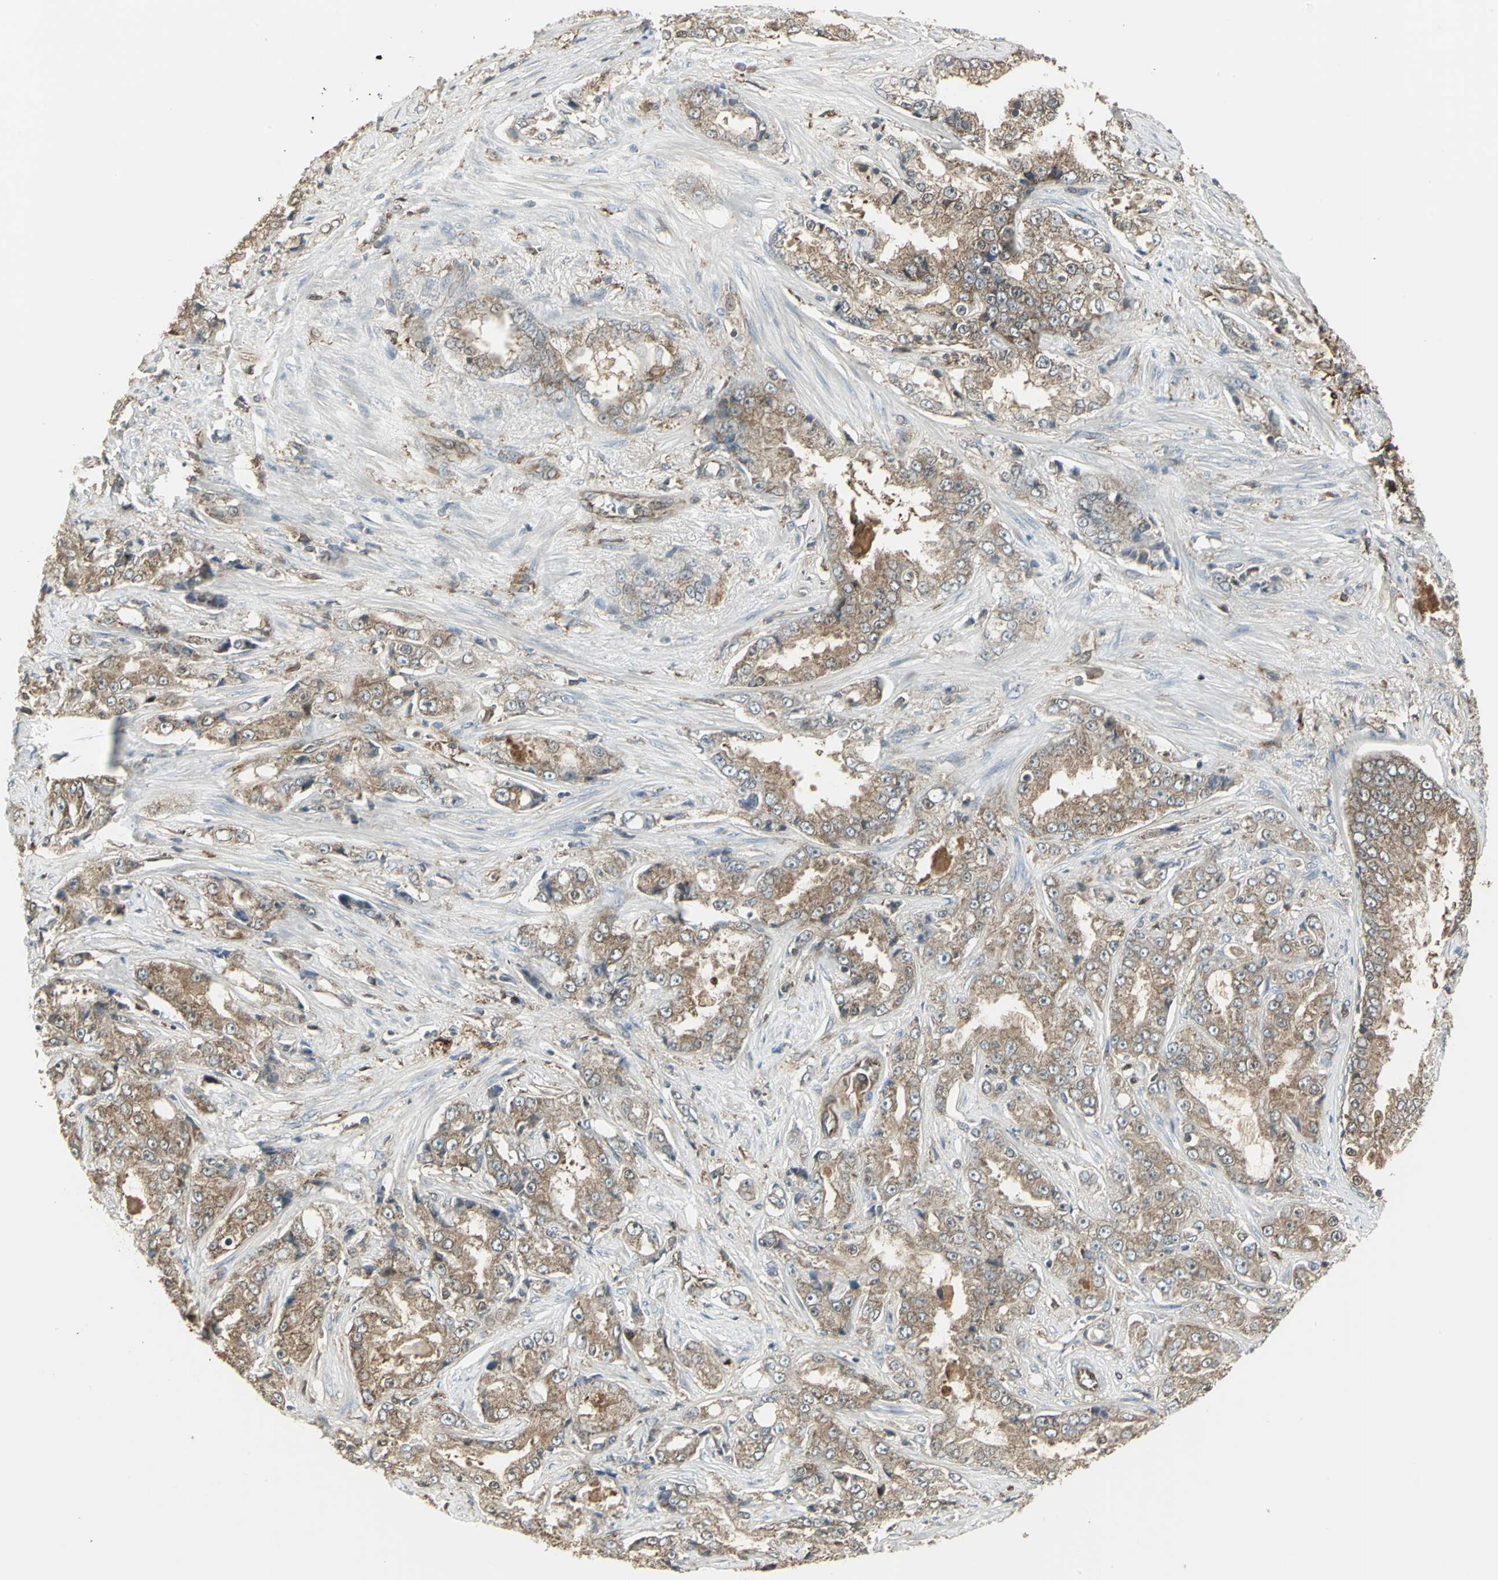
{"staining": {"intensity": "moderate", "quantity": ">75%", "location": "cytoplasmic/membranous"}, "tissue": "prostate cancer", "cell_type": "Tumor cells", "image_type": "cancer", "snomed": [{"axis": "morphology", "description": "Adenocarcinoma, High grade"}, {"axis": "topography", "description": "Prostate"}], "caption": "Human prostate cancer (high-grade adenocarcinoma) stained for a protein (brown) displays moderate cytoplasmic/membranous positive positivity in about >75% of tumor cells.", "gene": "PRXL2B", "patient": {"sex": "male", "age": 73}}